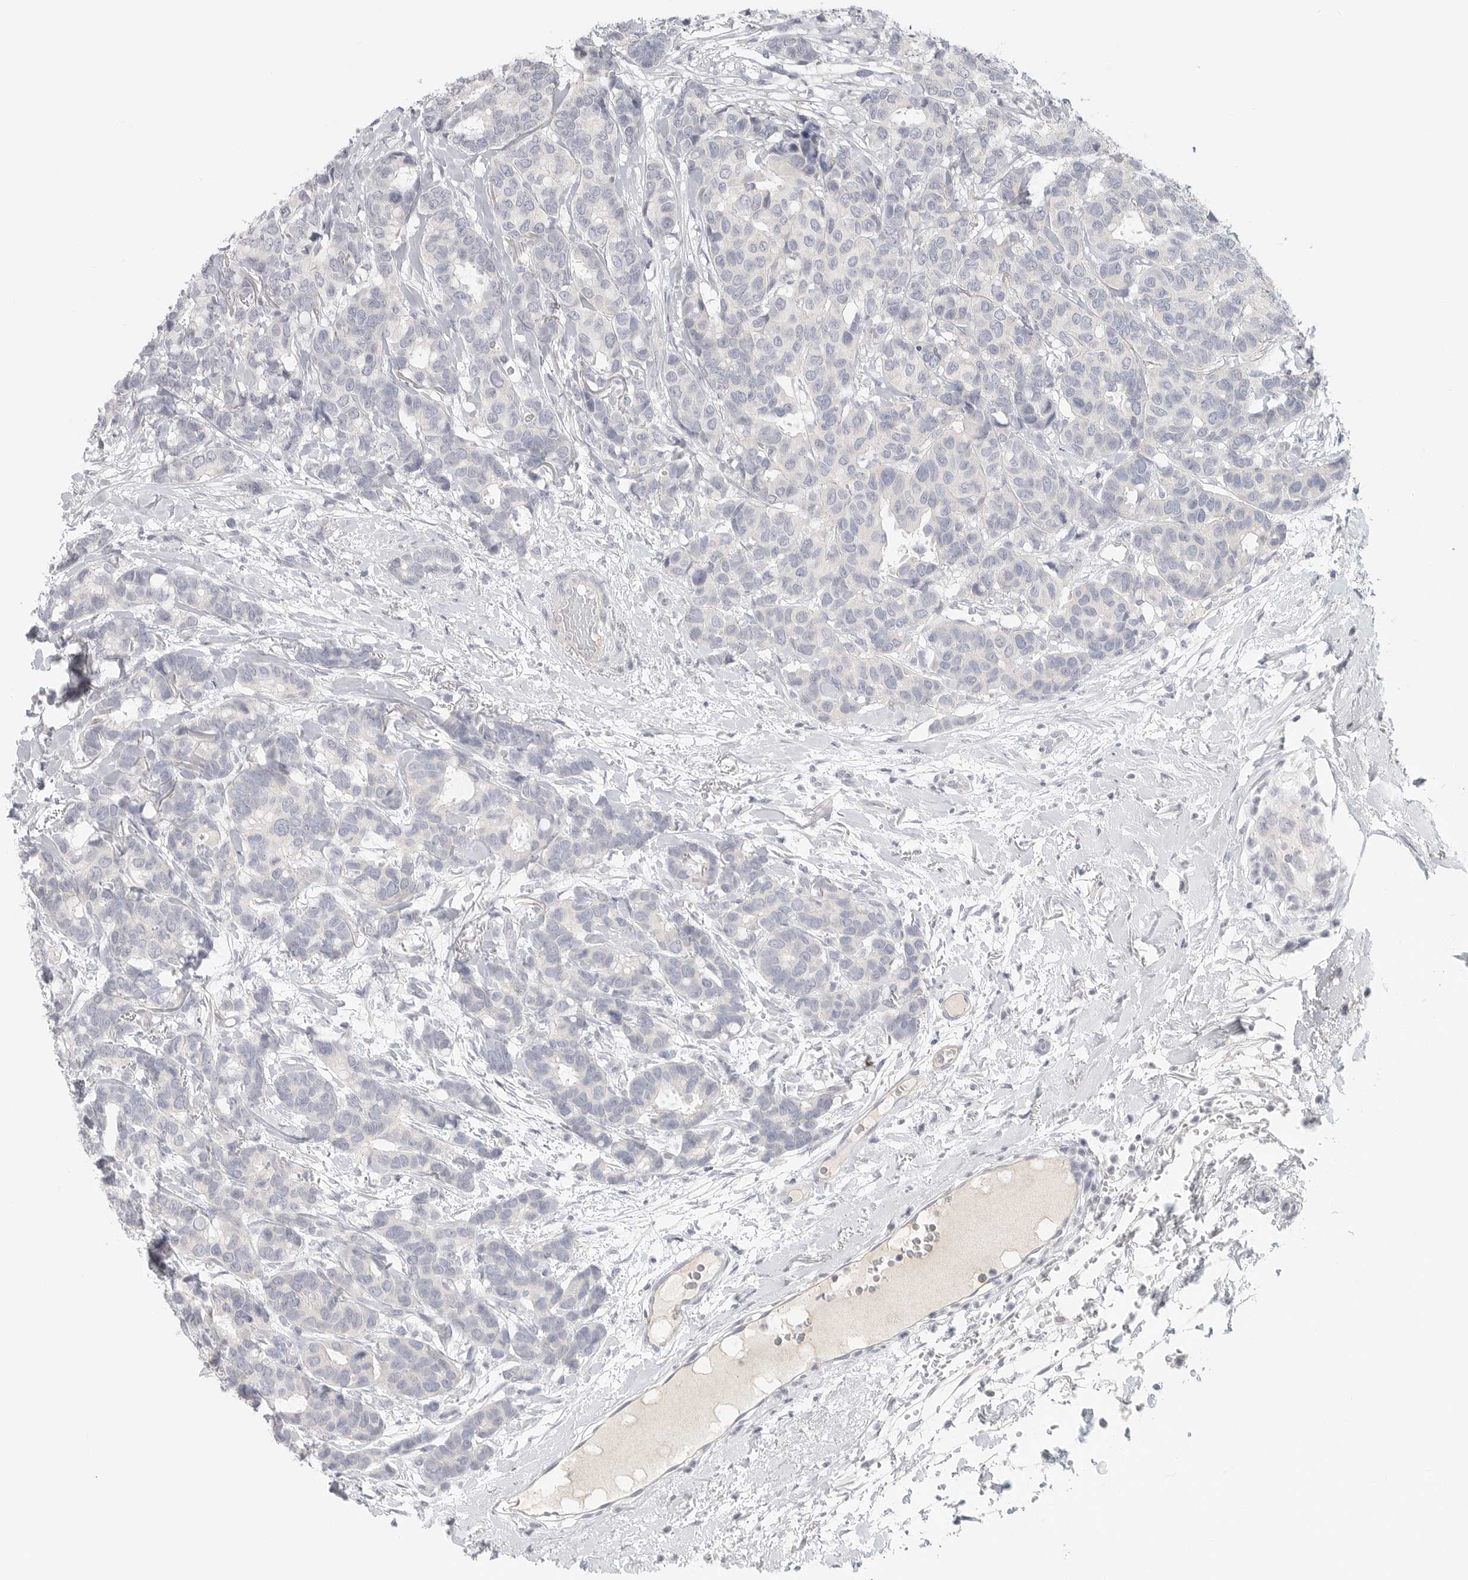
{"staining": {"intensity": "negative", "quantity": "none", "location": "none"}, "tissue": "breast cancer", "cell_type": "Tumor cells", "image_type": "cancer", "snomed": [{"axis": "morphology", "description": "Duct carcinoma"}, {"axis": "topography", "description": "Breast"}], "caption": "IHC photomicrograph of breast cancer stained for a protein (brown), which demonstrates no staining in tumor cells.", "gene": "SLC25A36", "patient": {"sex": "female", "age": 87}}